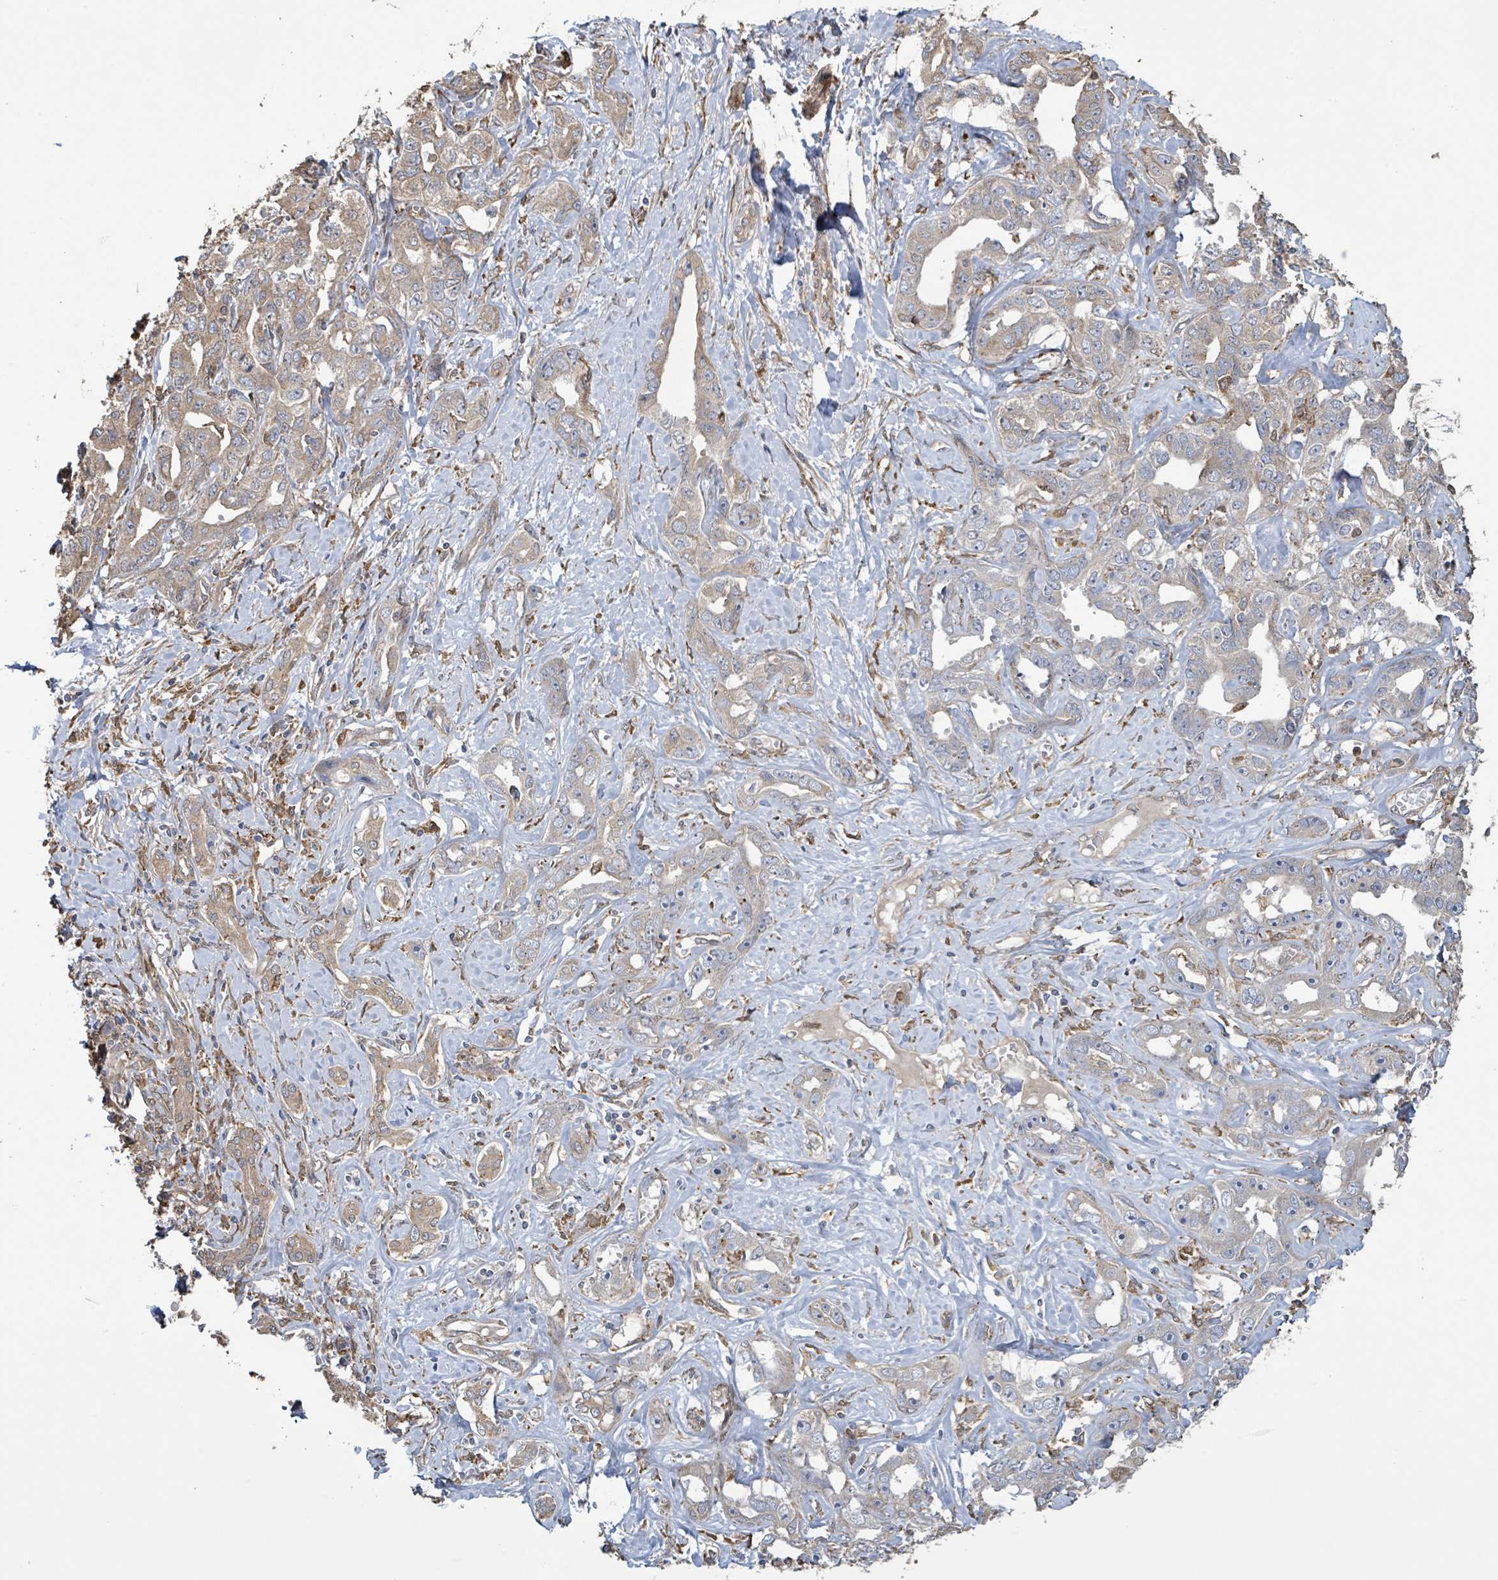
{"staining": {"intensity": "weak", "quantity": "25%-75%", "location": "cytoplasmic/membranous"}, "tissue": "liver cancer", "cell_type": "Tumor cells", "image_type": "cancer", "snomed": [{"axis": "morphology", "description": "Cholangiocarcinoma"}, {"axis": "topography", "description": "Liver"}], "caption": "Liver cancer stained for a protein (brown) reveals weak cytoplasmic/membranous positive positivity in approximately 25%-75% of tumor cells.", "gene": "ARPIN", "patient": {"sex": "male", "age": 59}}